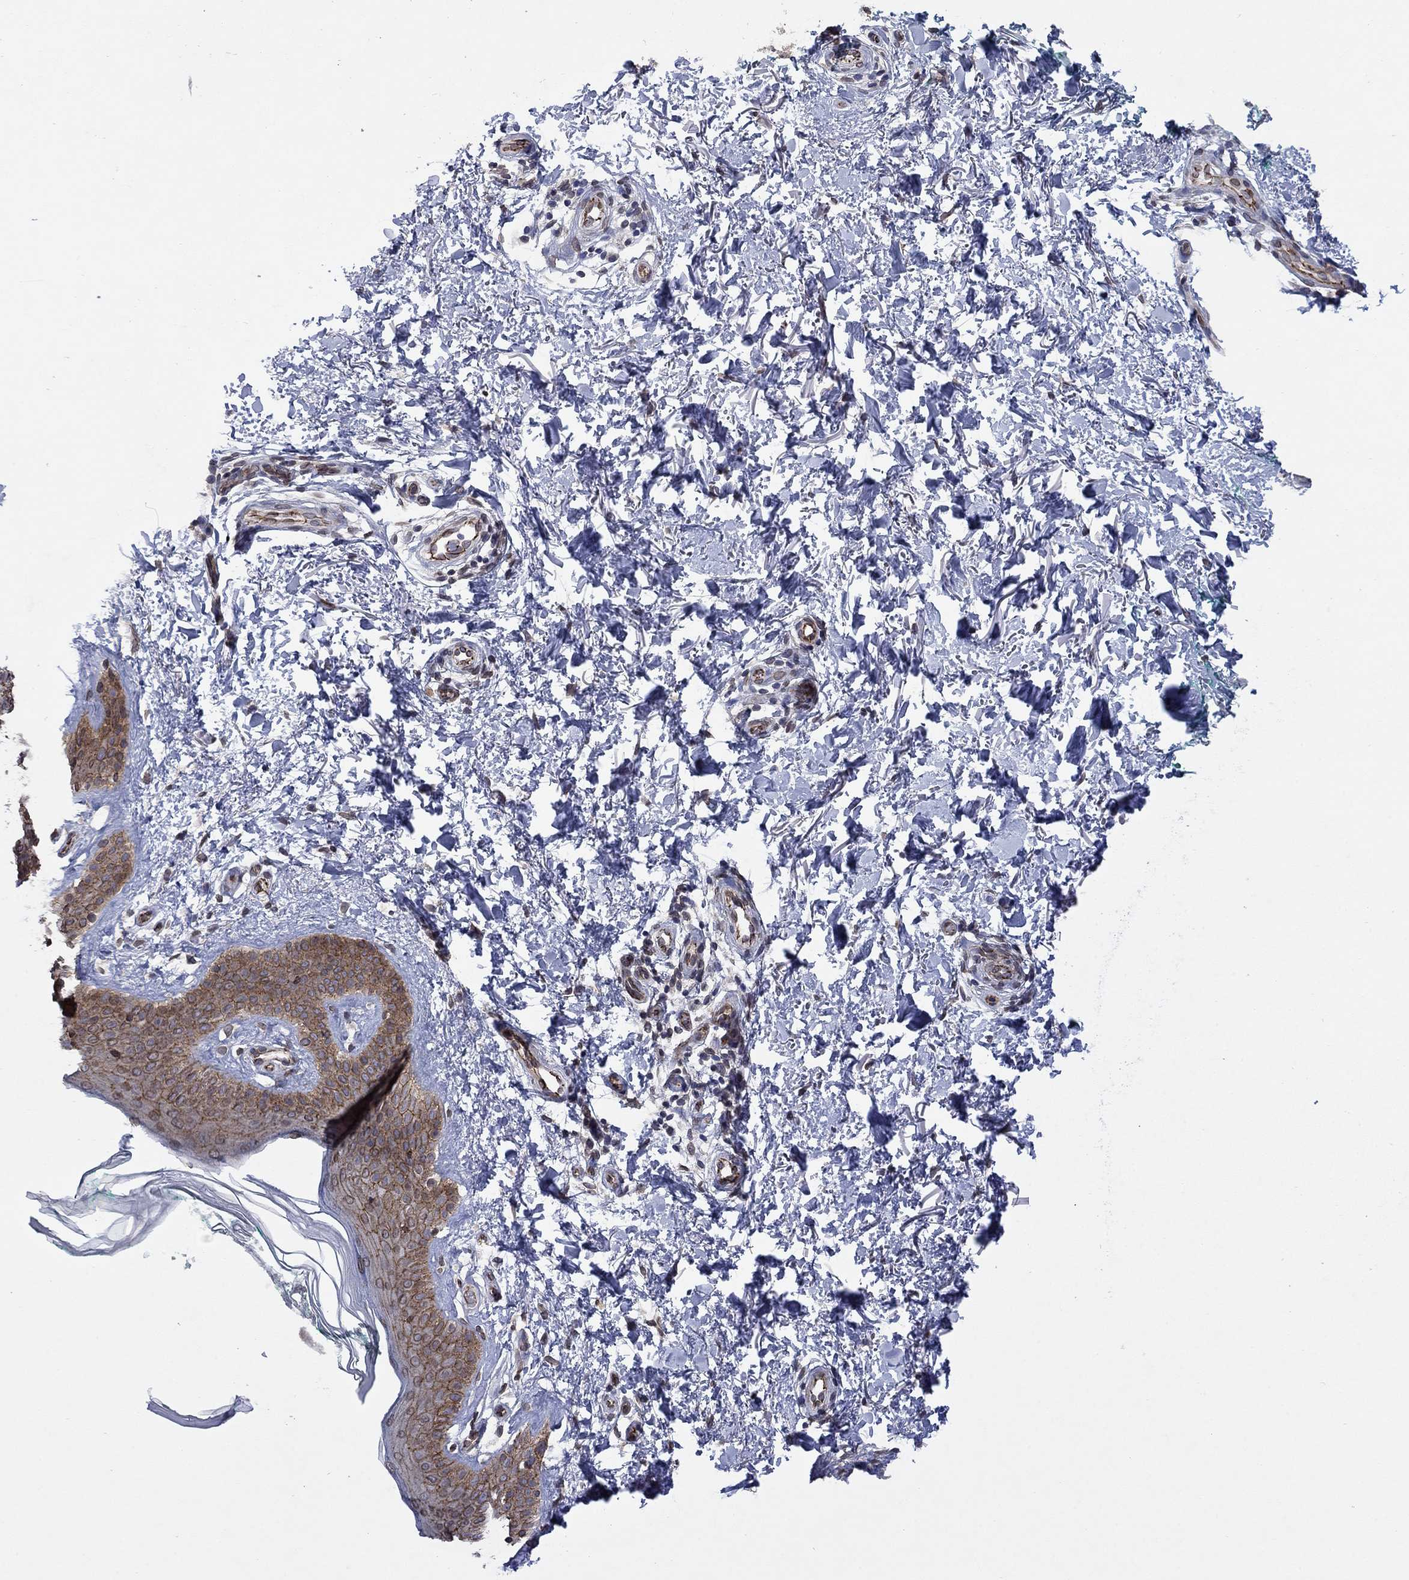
{"staining": {"intensity": "negative", "quantity": "none", "location": "none"}, "tissue": "skin", "cell_type": "Fibroblasts", "image_type": "normal", "snomed": [{"axis": "morphology", "description": "Normal tissue, NOS"}, {"axis": "morphology", "description": "Inflammation, NOS"}, {"axis": "morphology", "description": "Fibrosis, NOS"}, {"axis": "topography", "description": "Skin"}], "caption": "Photomicrograph shows no protein positivity in fibroblasts of normal skin. Brightfield microscopy of immunohistochemistry (IHC) stained with DAB (brown) and hematoxylin (blue), captured at high magnification.", "gene": "EMC9", "patient": {"sex": "male", "age": 71}}